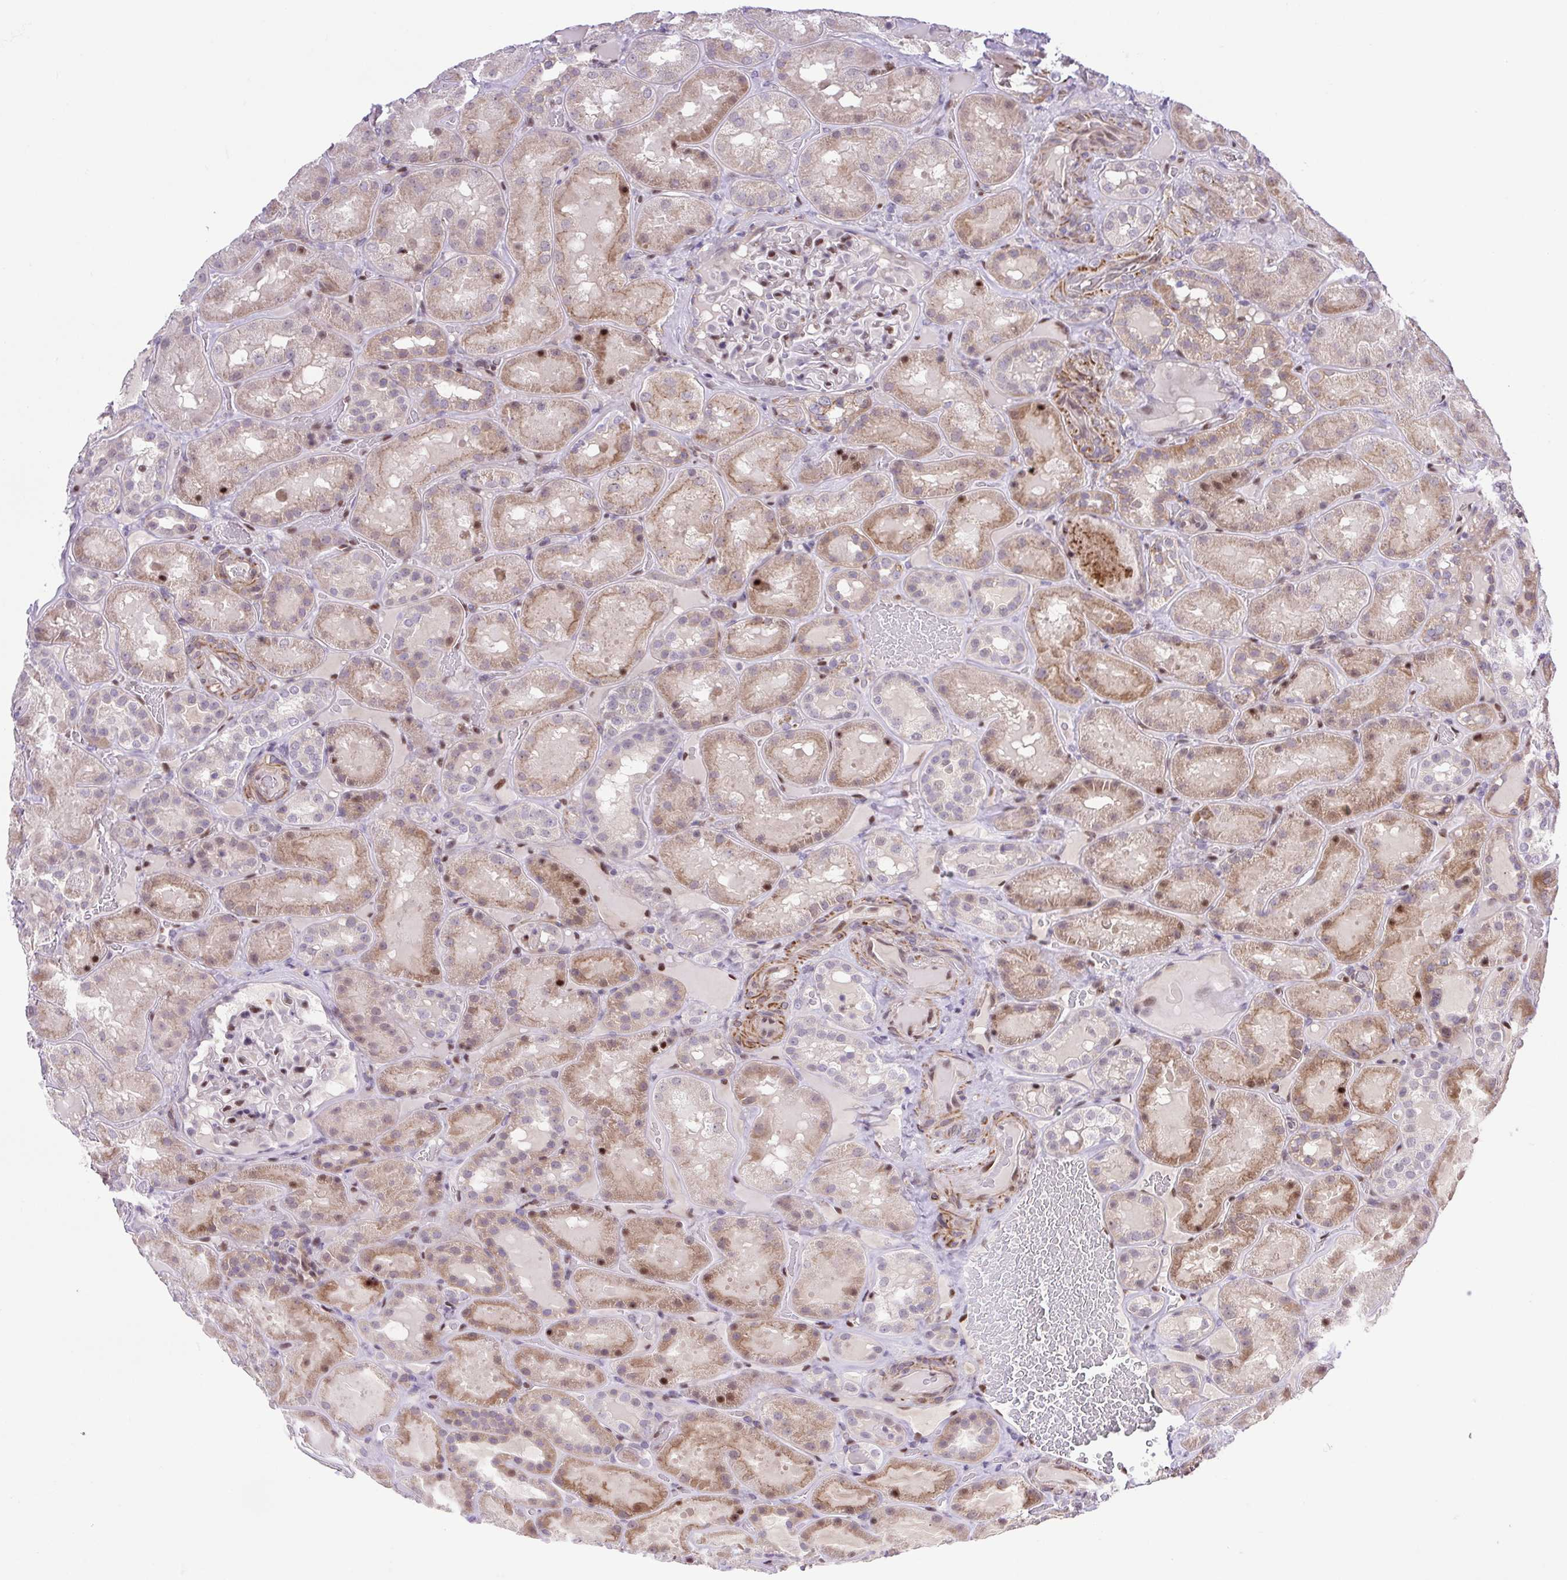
{"staining": {"intensity": "moderate", "quantity": "25%-75%", "location": "nuclear"}, "tissue": "kidney", "cell_type": "Cells in glomeruli", "image_type": "normal", "snomed": [{"axis": "morphology", "description": "Normal tissue, NOS"}, {"axis": "topography", "description": "Kidney"}], "caption": "Protein analysis of benign kidney exhibits moderate nuclear expression in approximately 25%-75% of cells in glomeruli.", "gene": "ERG", "patient": {"sex": "male", "age": 73}}